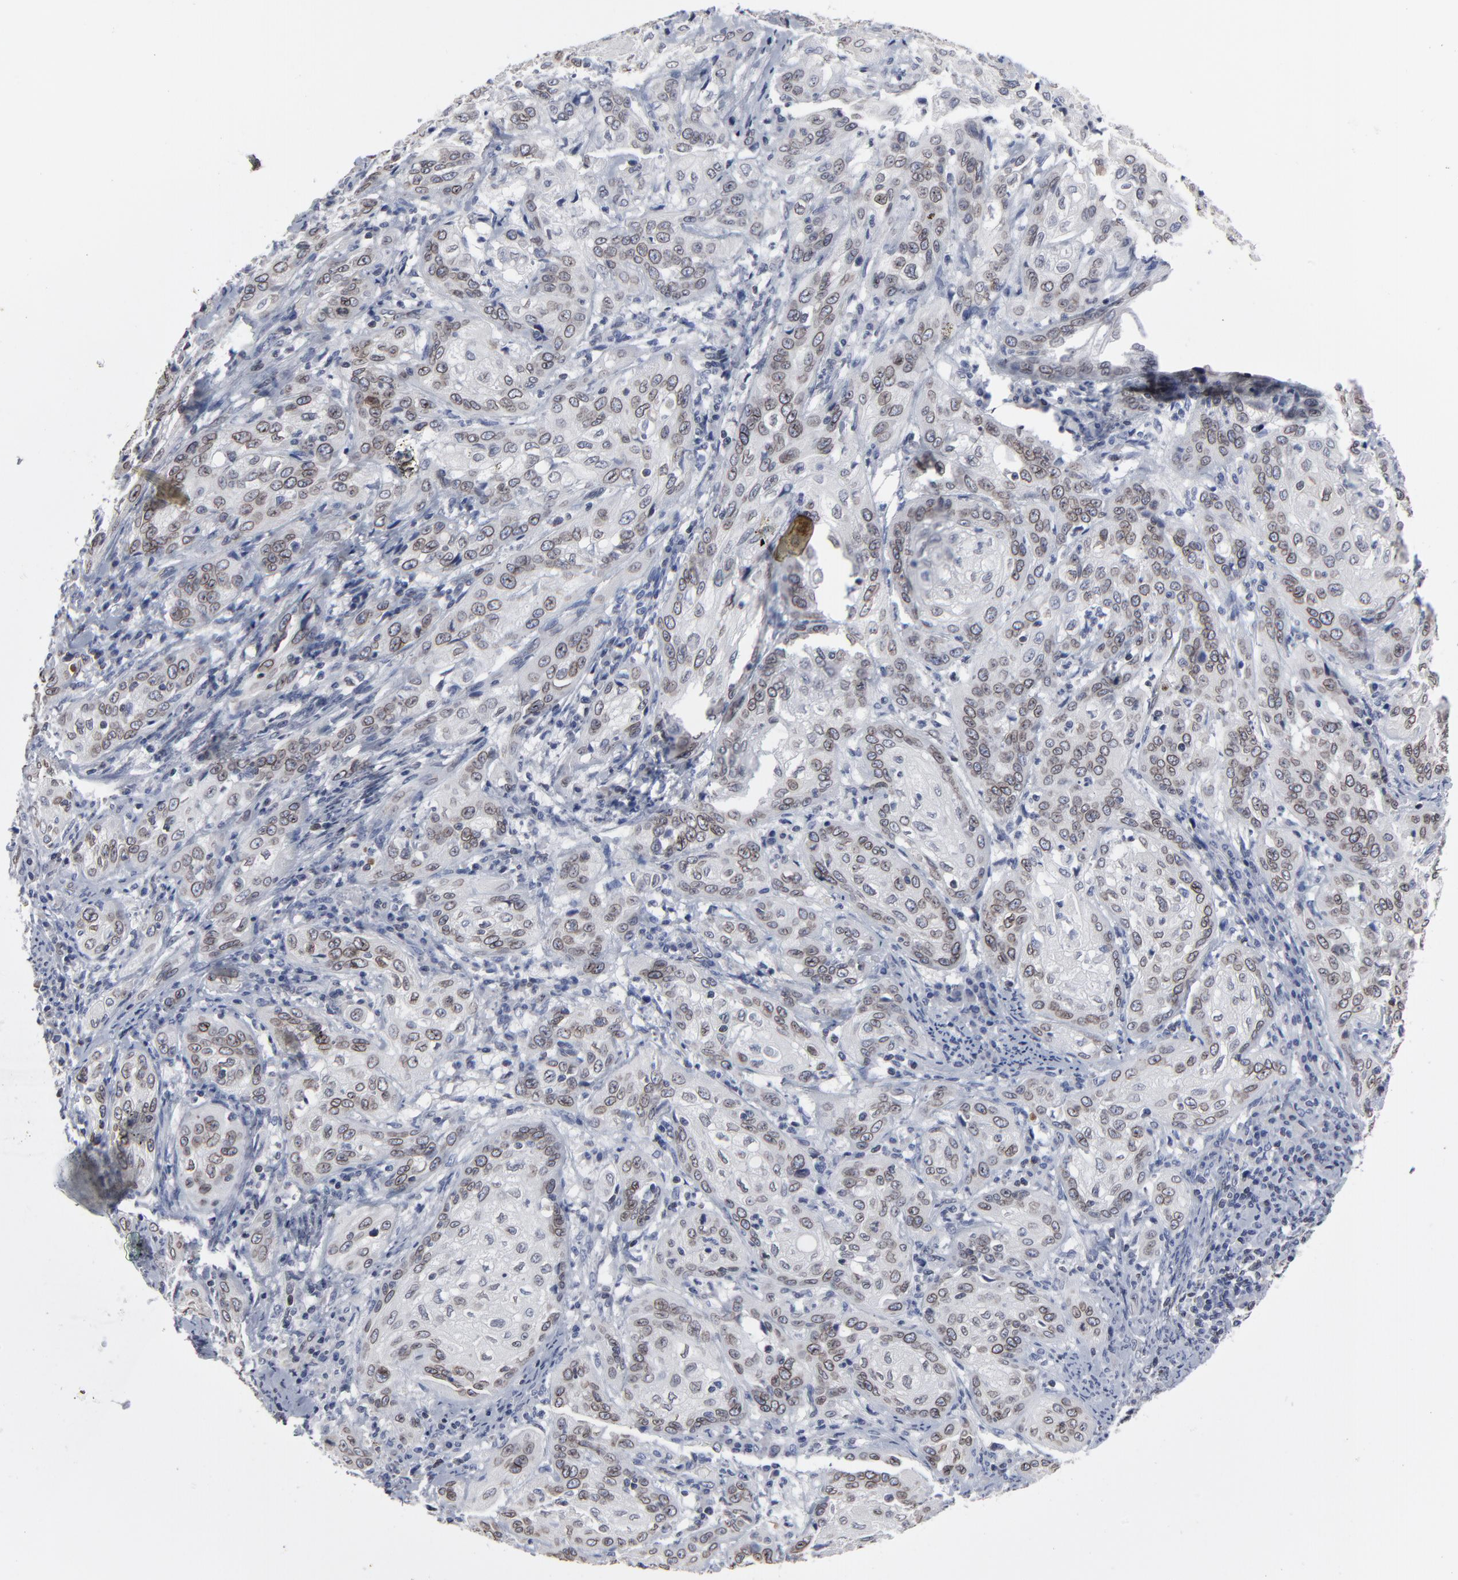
{"staining": {"intensity": "weak", "quantity": ">75%", "location": "cytoplasmic/membranous,nuclear"}, "tissue": "cervical cancer", "cell_type": "Tumor cells", "image_type": "cancer", "snomed": [{"axis": "morphology", "description": "Squamous cell carcinoma, NOS"}, {"axis": "topography", "description": "Cervix"}], "caption": "Immunohistochemical staining of human cervical squamous cell carcinoma demonstrates weak cytoplasmic/membranous and nuclear protein staining in approximately >75% of tumor cells. (Stains: DAB (3,3'-diaminobenzidine) in brown, nuclei in blue, Microscopy: brightfield microscopy at high magnification).", "gene": "SYNE2", "patient": {"sex": "female", "age": 41}}